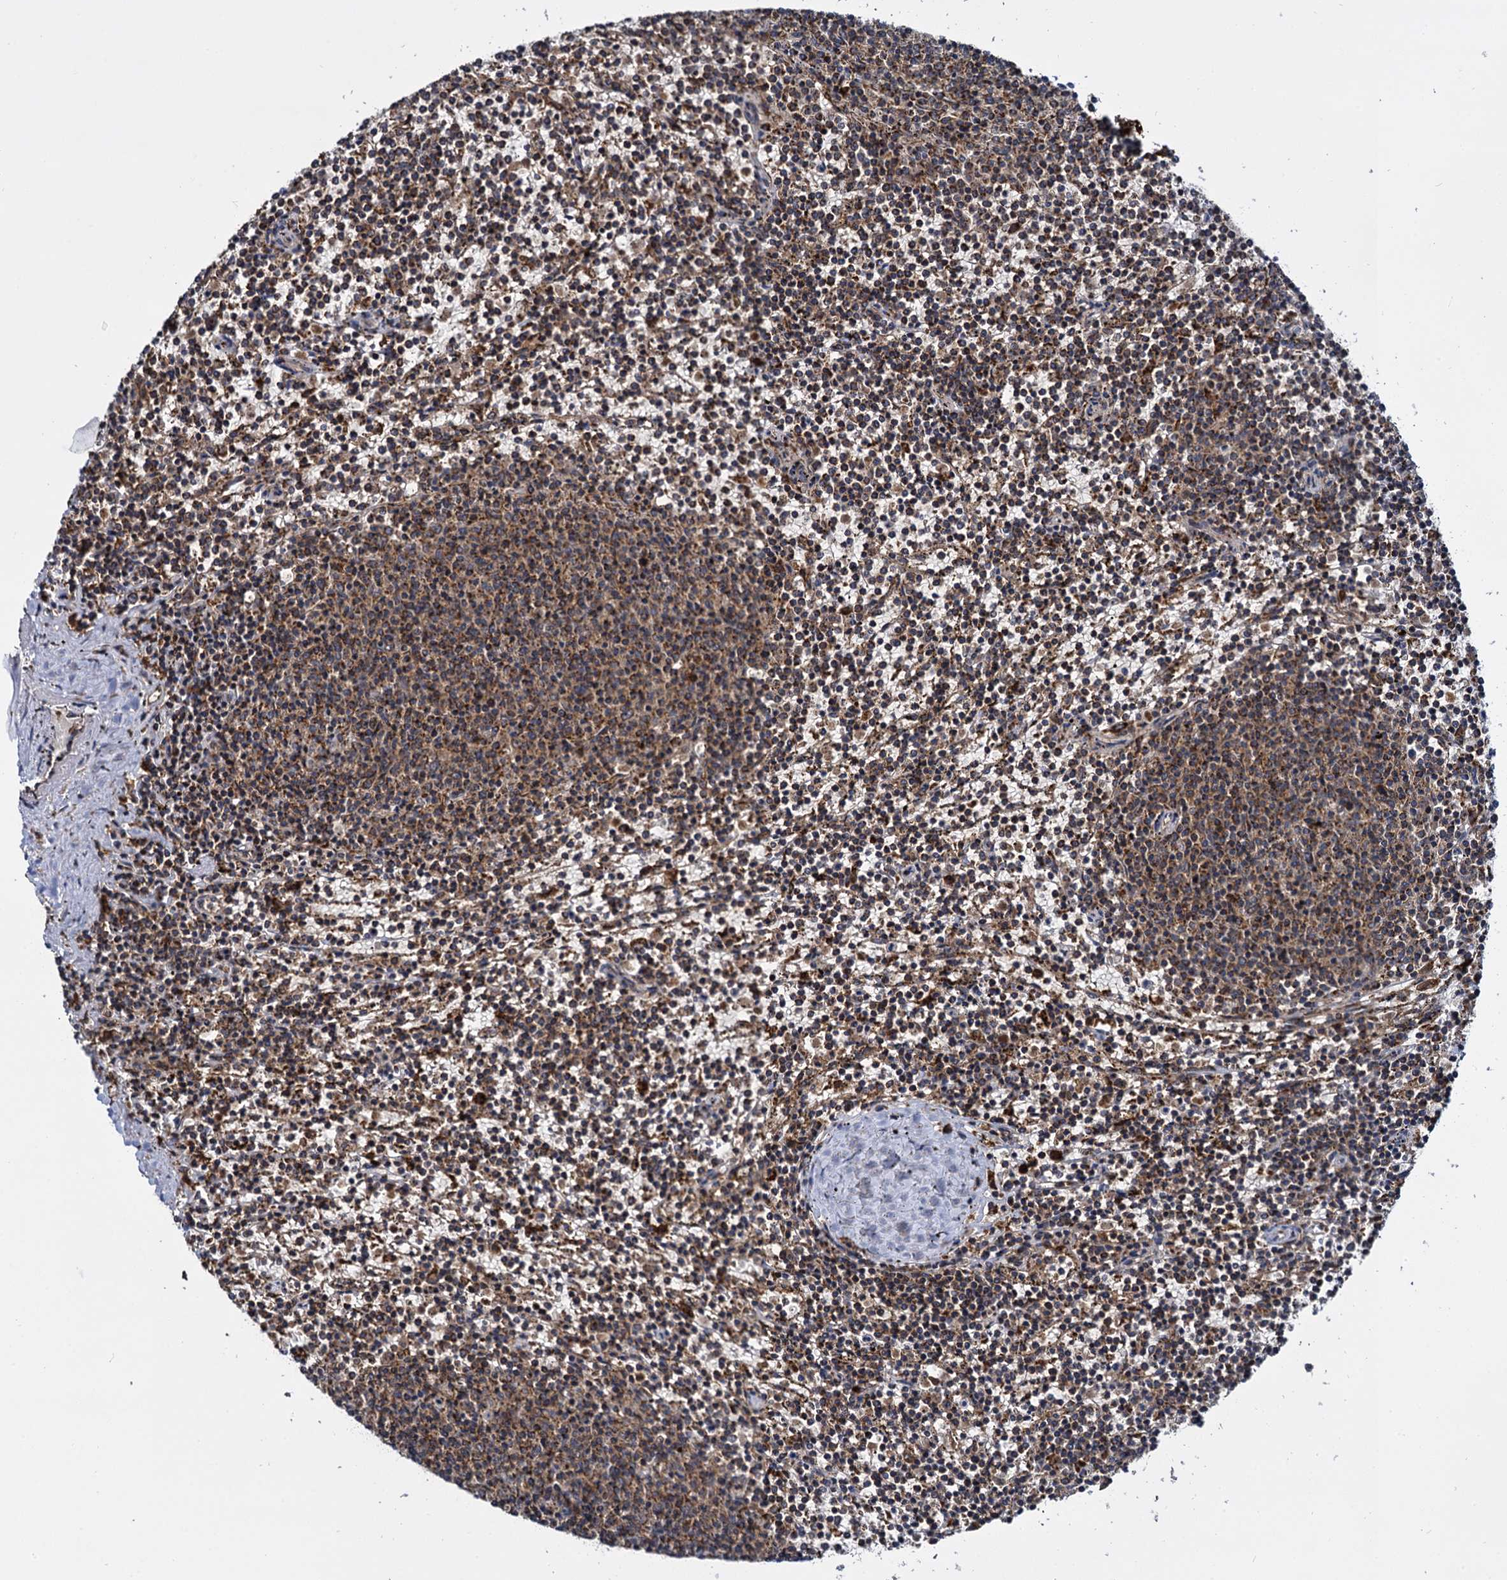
{"staining": {"intensity": "moderate", "quantity": ">75%", "location": "cytoplasmic/membranous"}, "tissue": "lymphoma", "cell_type": "Tumor cells", "image_type": "cancer", "snomed": [{"axis": "morphology", "description": "Malignant lymphoma, non-Hodgkin's type, Low grade"}, {"axis": "topography", "description": "Spleen"}], "caption": "Protein expression analysis of malignant lymphoma, non-Hodgkin's type (low-grade) demonstrates moderate cytoplasmic/membranous expression in approximately >75% of tumor cells.", "gene": "UFM1", "patient": {"sex": "female", "age": 50}}